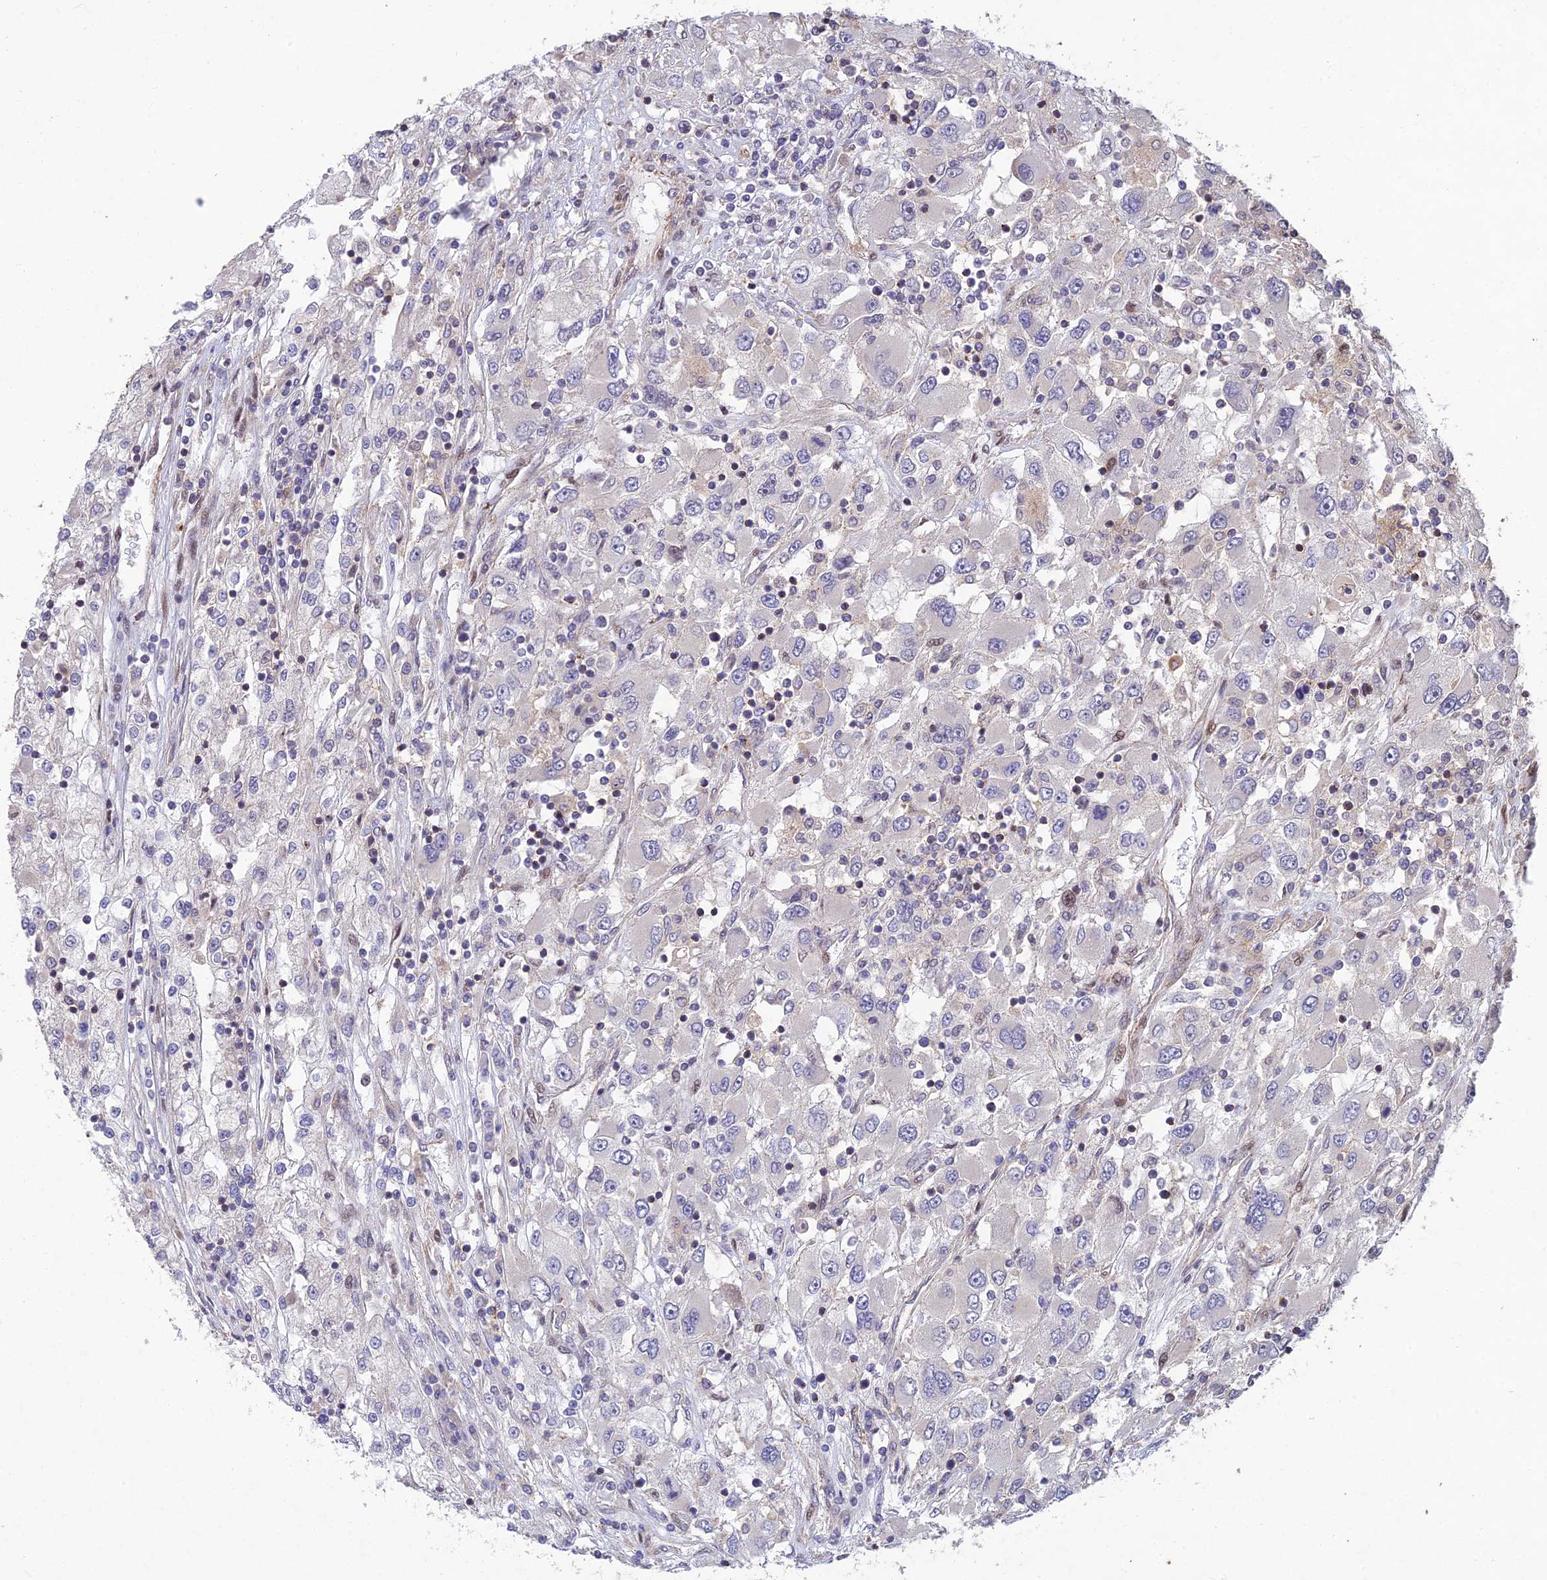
{"staining": {"intensity": "negative", "quantity": "none", "location": "none"}, "tissue": "renal cancer", "cell_type": "Tumor cells", "image_type": "cancer", "snomed": [{"axis": "morphology", "description": "Adenocarcinoma, NOS"}, {"axis": "topography", "description": "Kidney"}], "caption": "Human adenocarcinoma (renal) stained for a protein using immunohistochemistry (IHC) demonstrates no staining in tumor cells.", "gene": "RELCH", "patient": {"sex": "female", "age": 52}}